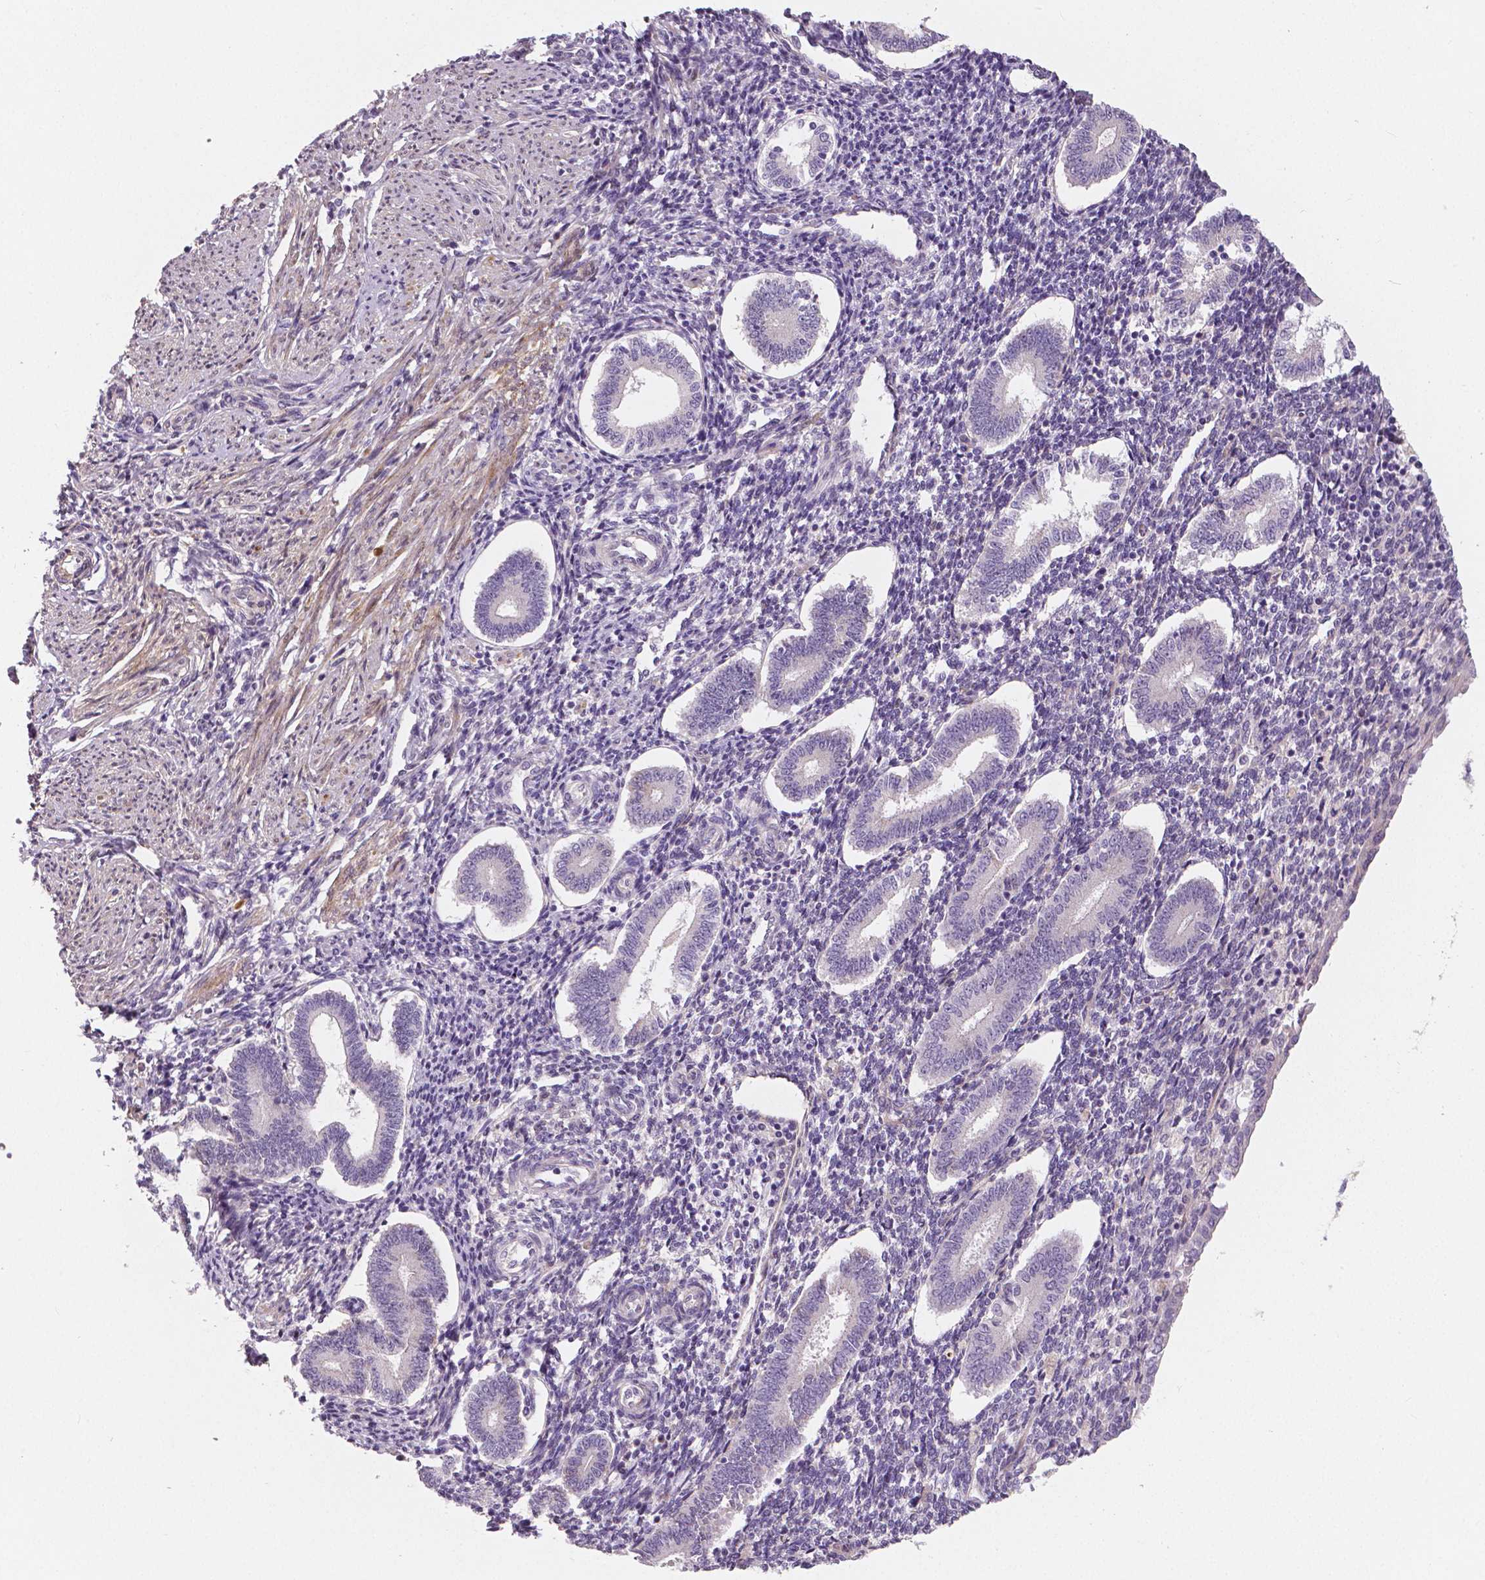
{"staining": {"intensity": "negative", "quantity": "none", "location": "none"}, "tissue": "endometrium", "cell_type": "Cells in endometrial stroma", "image_type": "normal", "snomed": [{"axis": "morphology", "description": "Normal tissue, NOS"}, {"axis": "topography", "description": "Endometrium"}], "caption": "This is a photomicrograph of IHC staining of unremarkable endometrium, which shows no expression in cells in endometrial stroma. (Stains: DAB immunohistochemistry with hematoxylin counter stain, Microscopy: brightfield microscopy at high magnification).", "gene": "FLT1", "patient": {"sex": "female", "age": 40}}